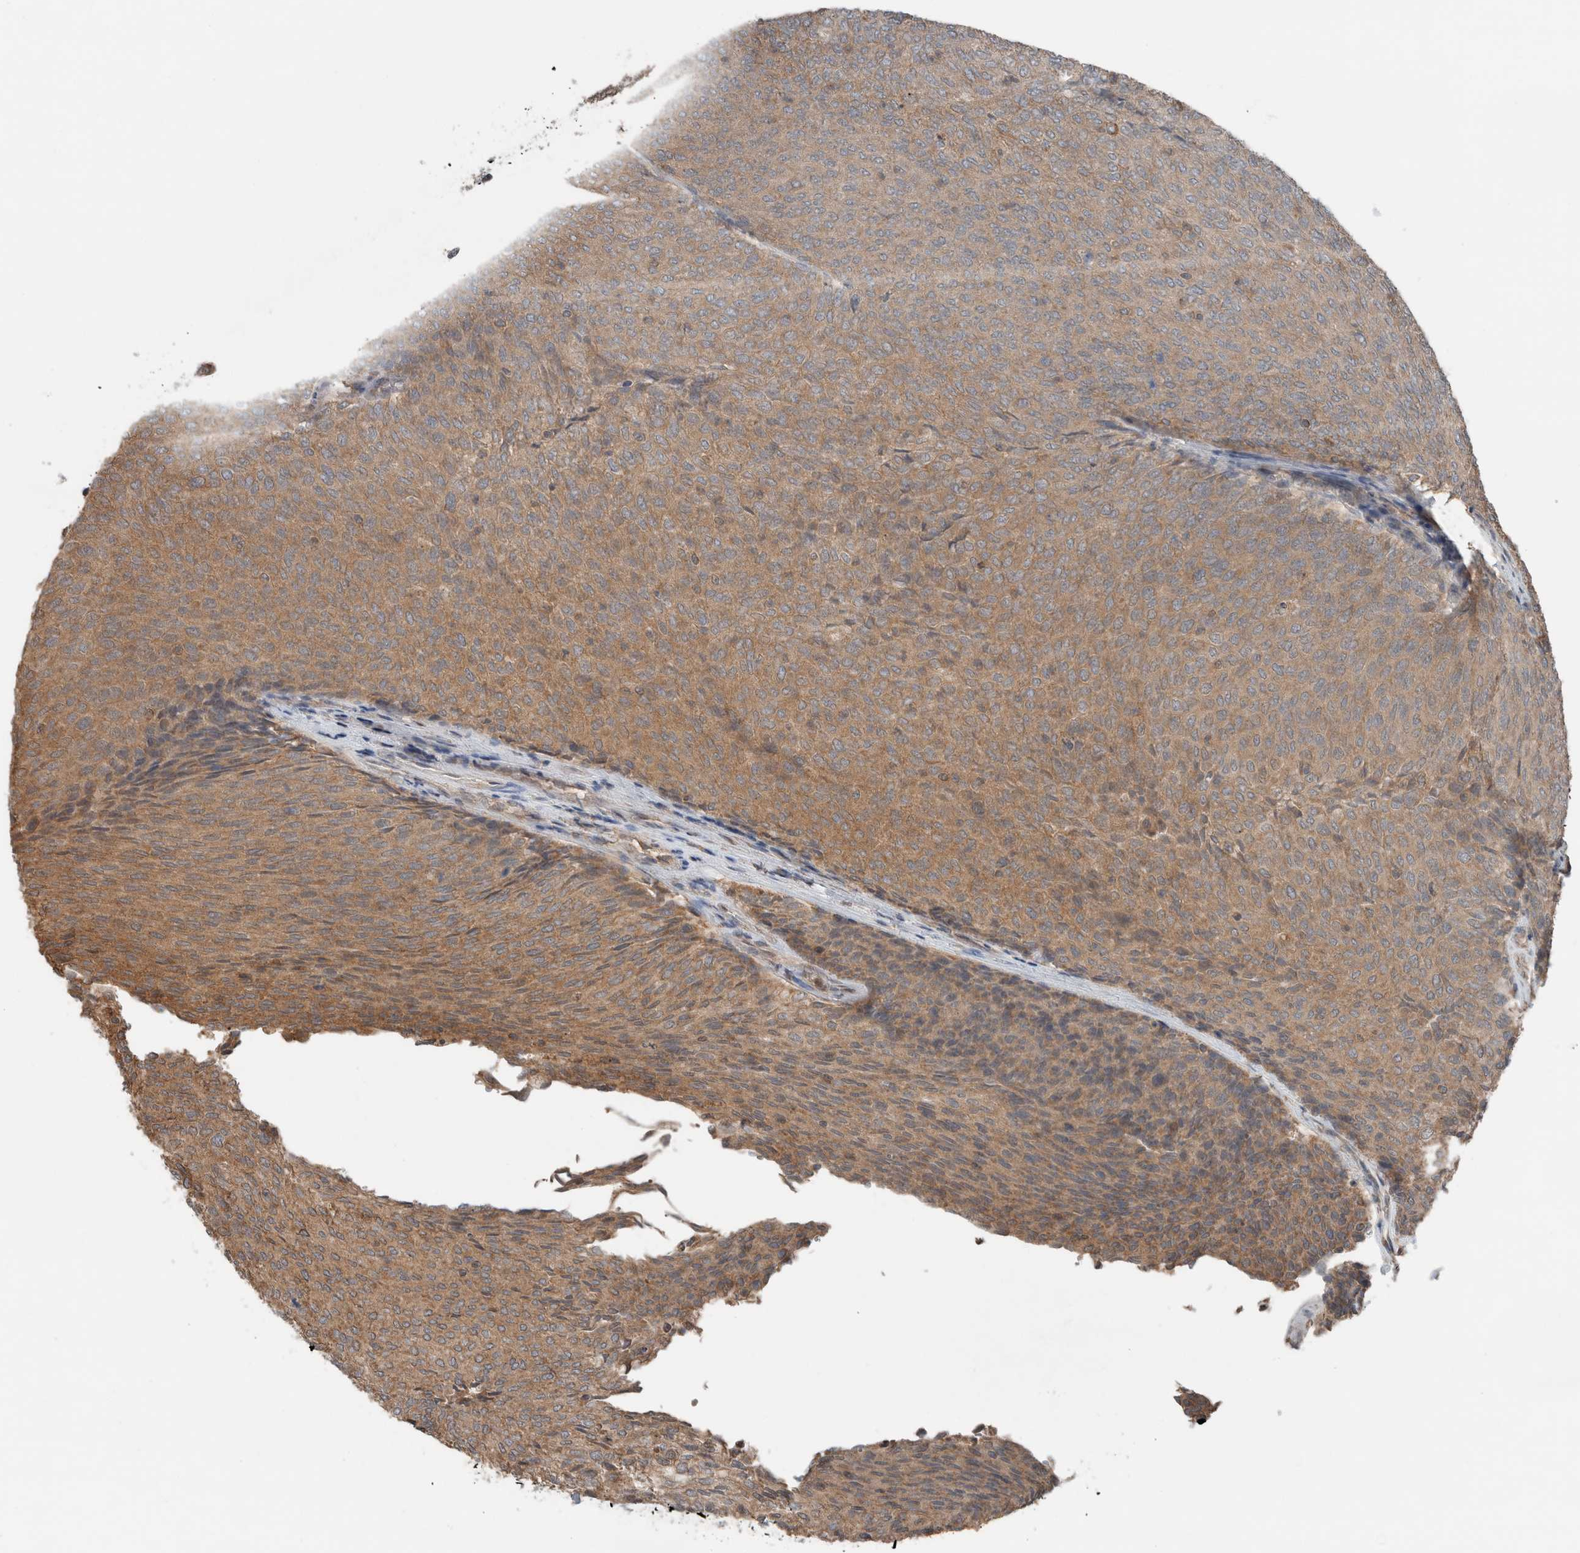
{"staining": {"intensity": "moderate", "quantity": ">75%", "location": "cytoplasmic/membranous"}, "tissue": "urothelial cancer", "cell_type": "Tumor cells", "image_type": "cancer", "snomed": [{"axis": "morphology", "description": "Urothelial carcinoma, Low grade"}, {"axis": "topography", "description": "Urinary bladder"}], "caption": "The micrograph shows staining of urothelial cancer, revealing moderate cytoplasmic/membranous protein staining (brown color) within tumor cells.", "gene": "KLK14", "patient": {"sex": "female", "age": 79}}